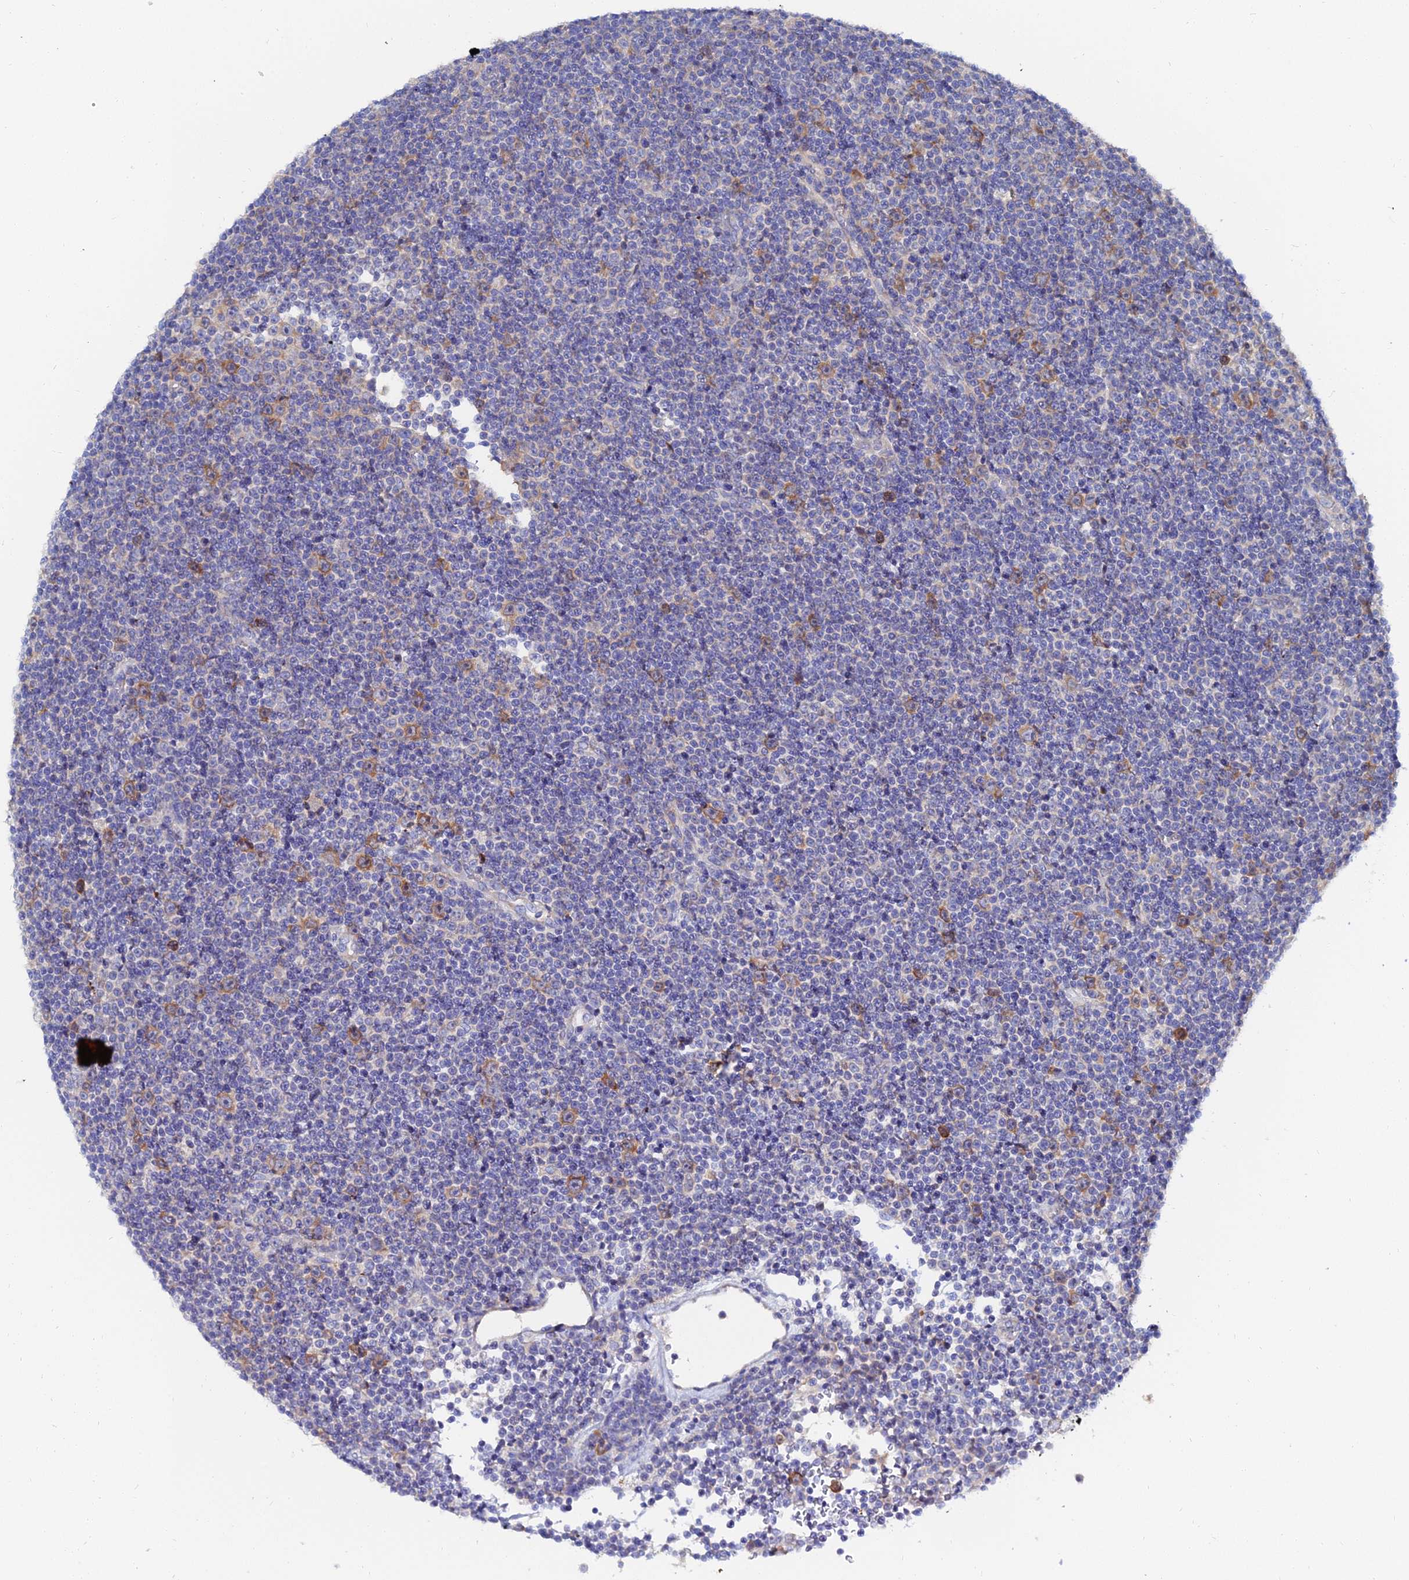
{"staining": {"intensity": "negative", "quantity": "none", "location": "none"}, "tissue": "lymphoma", "cell_type": "Tumor cells", "image_type": "cancer", "snomed": [{"axis": "morphology", "description": "Malignant lymphoma, non-Hodgkin's type, Low grade"}, {"axis": "topography", "description": "Lymph node"}], "caption": "This image is of lymphoma stained with IHC to label a protein in brown with the nuclei are counter-stained blue. There is no staining in tumor cells. Brightfield microscopy of IHC stained with DAB (3,3'-diaminobenzidine) (brown) and hematoxylin (blue), captured at high magnification.", "gene": "PTTG1", "patient": {"sex": "female", "age": 67}}